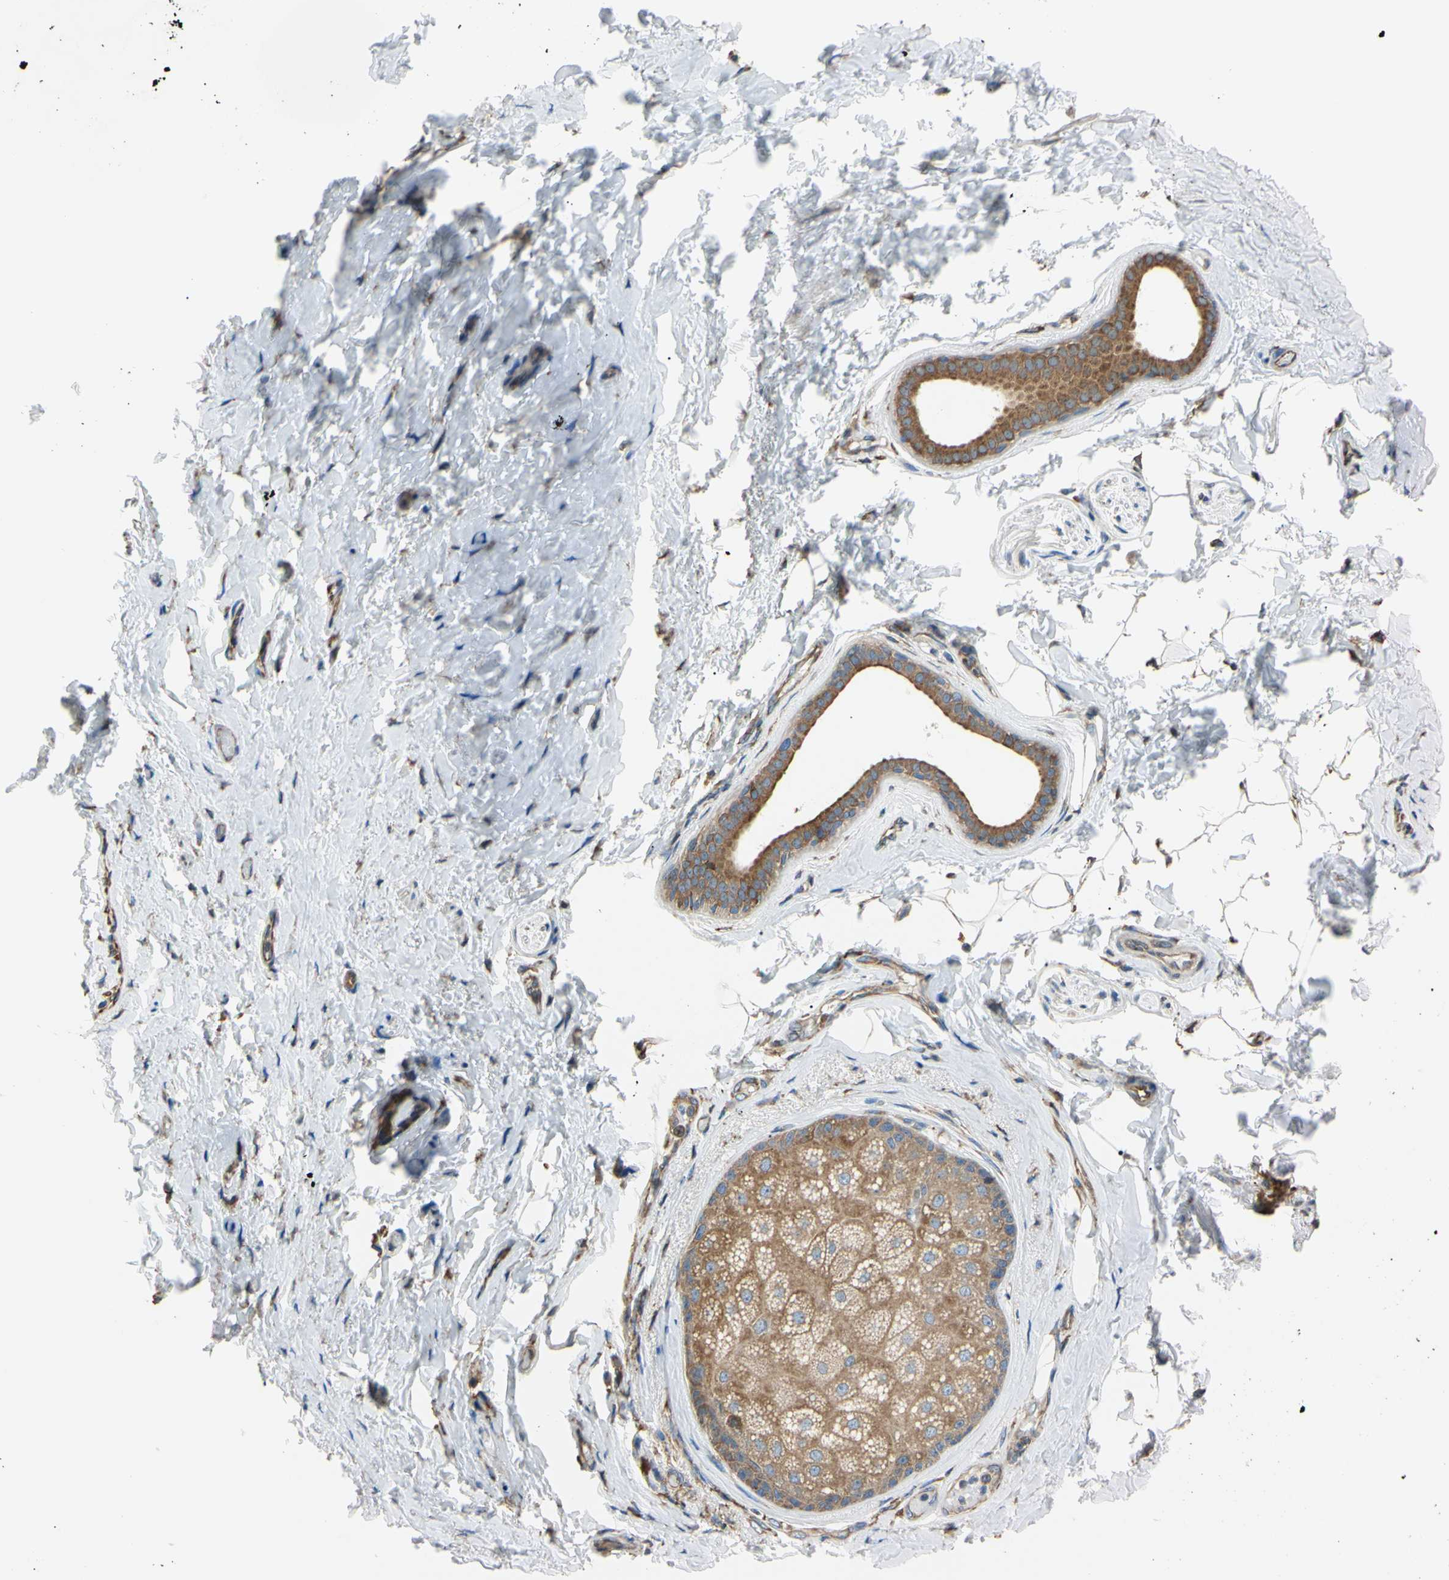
{"staining": {"intensity": "moderate", "quantity": ">75%", "location": "cytoplasmic/membranous"}, "tissue": "skin", "cell_type": "Epidermal cells", "image_type": "normal", "snomed": [{"axis": "morphology", "description": "Normal tissue, NOS"}, {"axis": "topography", "description": "Anal"}], "caption": "About >75% of epidermal cells in unremarkable human skin exhibit moderate cytoplasmic/membranous protein positivity as visualized by brown immunohistochemical staining.", "gene": "BMF", "patient": {"sex": "male", "age": 69}}